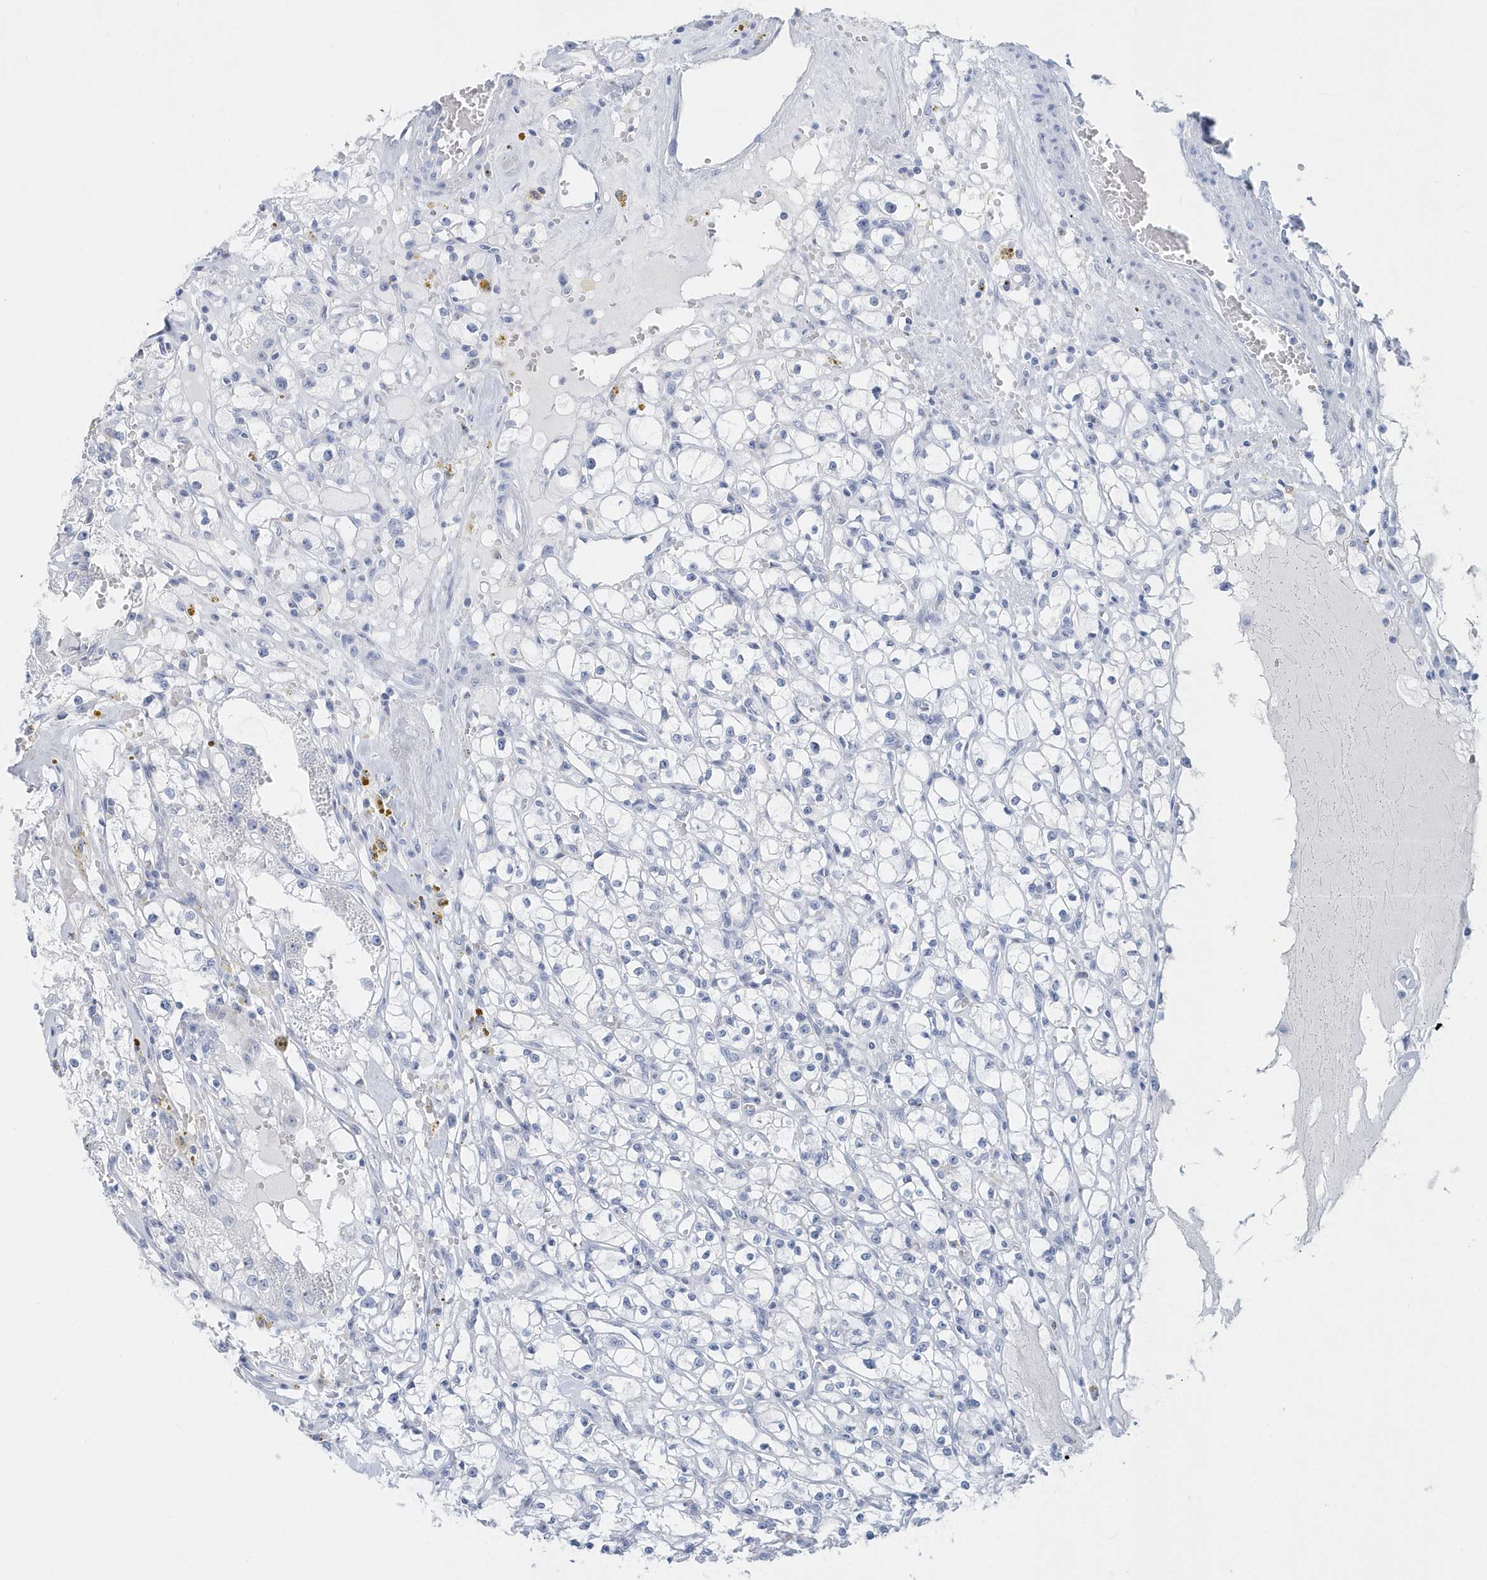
{"staining": {"intensity": "negative", "quantity": "none", "location": "none"}, "tissue": "renal cancer", "cell_type": "Tumor cells", "image_type": "cancer", "snomed": [{"axis": "morphology", "description": "Adenocarcinoma, NOS"}, {"axis": "topography", "description": "Kidney"}], "caption": "Immunohistochemistry (IHC) micrograph of human renal cancer (adenocarcinoma) stained for a protein (brown), which displays no expression in tumor cells.", "gene": "PTPRO", "patient": {"sex": "male", "age": 56}}